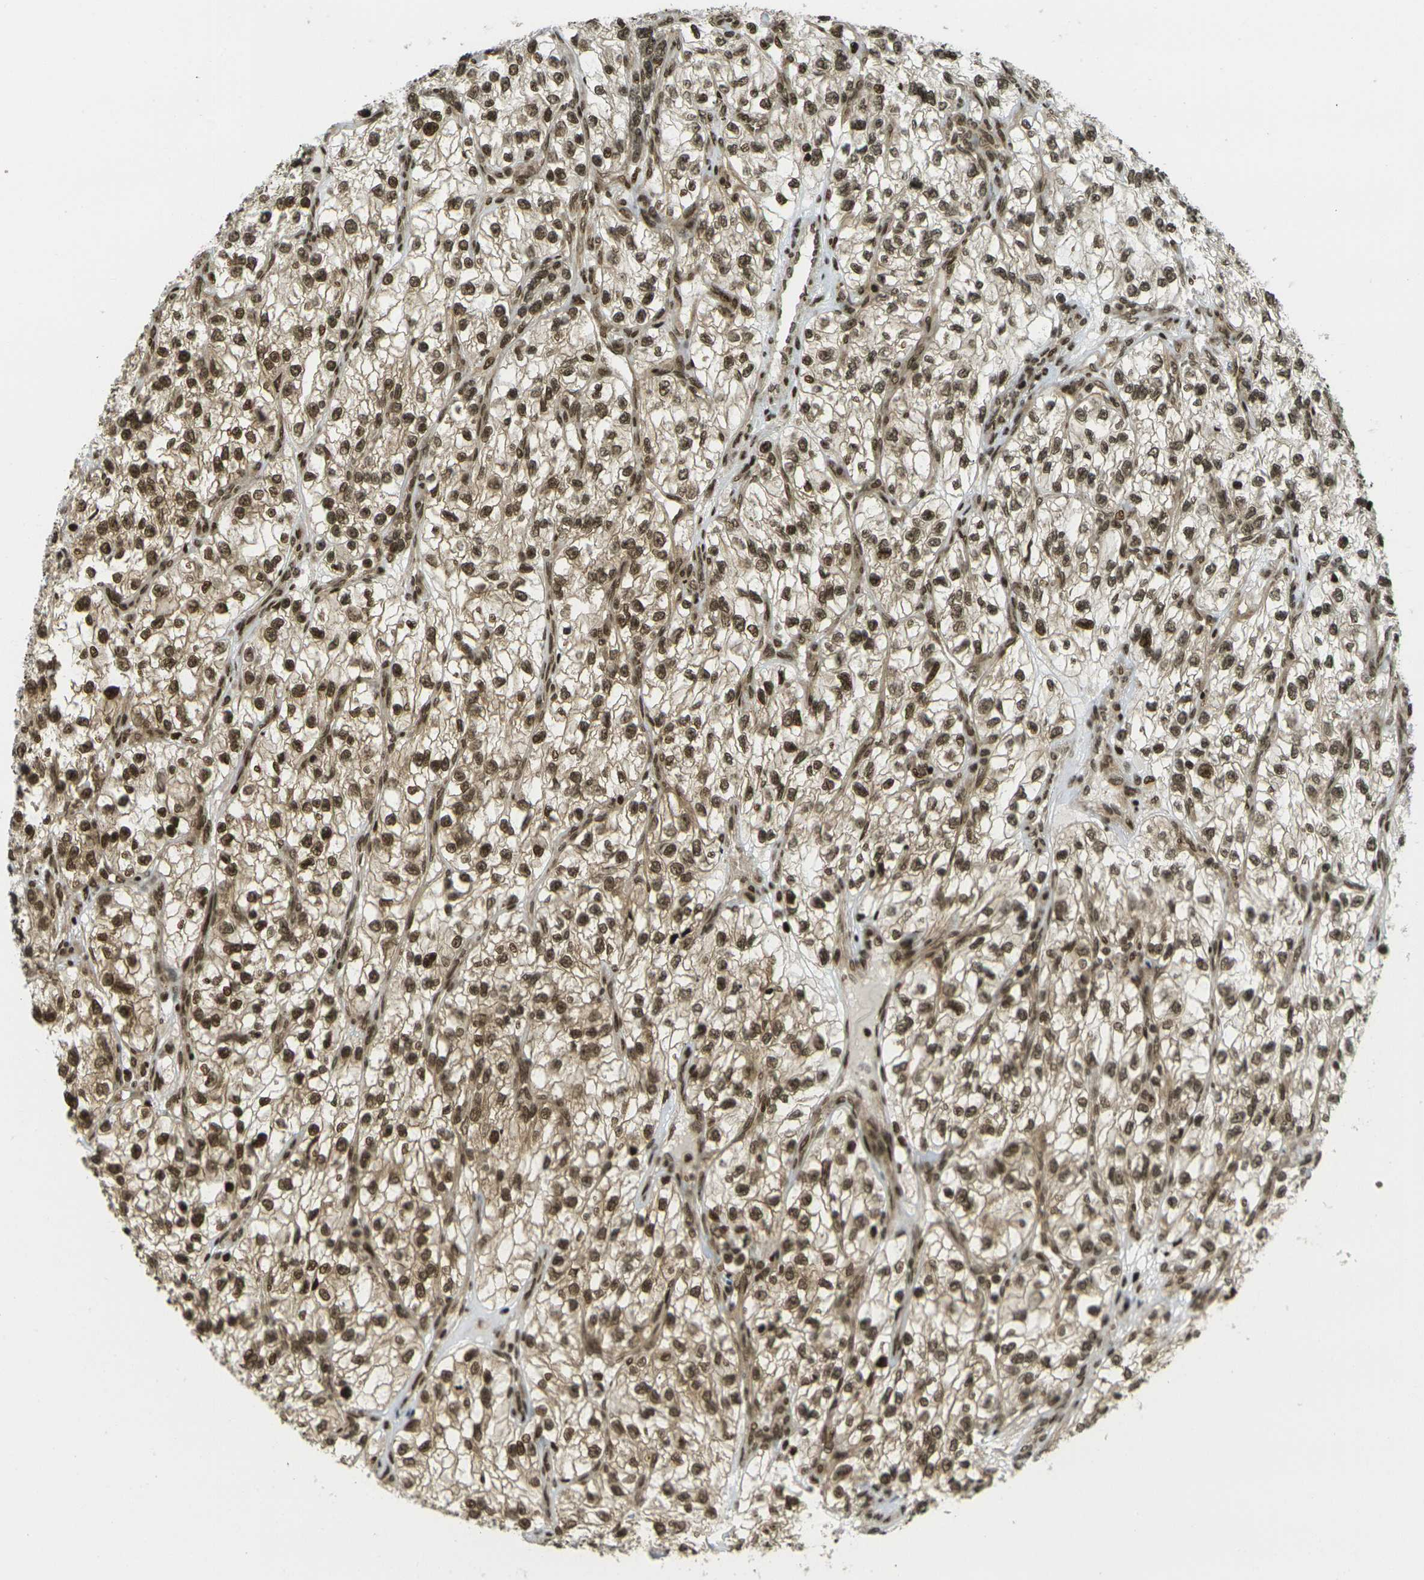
{"staining": {"intensity": "moderate", "quantity": ">75%", "location": "nuclear"}, "tissue": "renal cancer", "cell_type": "Tumor cells", "image_type": "cancer", "snomed": [{"axis": "morphology", "description": "Adenocarcinoma, NOS"}, {"axis": "topography", "description": "Kidney"}], "caption": "Immunohistochemistry (IHC) micrograph of neoplastic tissue: human renal adenocarcinoma stained using immunohistochemistry reveals medium levels of moderate protein expression localized specifically in the nuclear of tumor cells, appearing as a nuclear brown color.", "gene": "RUVBL2", "patient": {"sex": "female", "age": 57}}